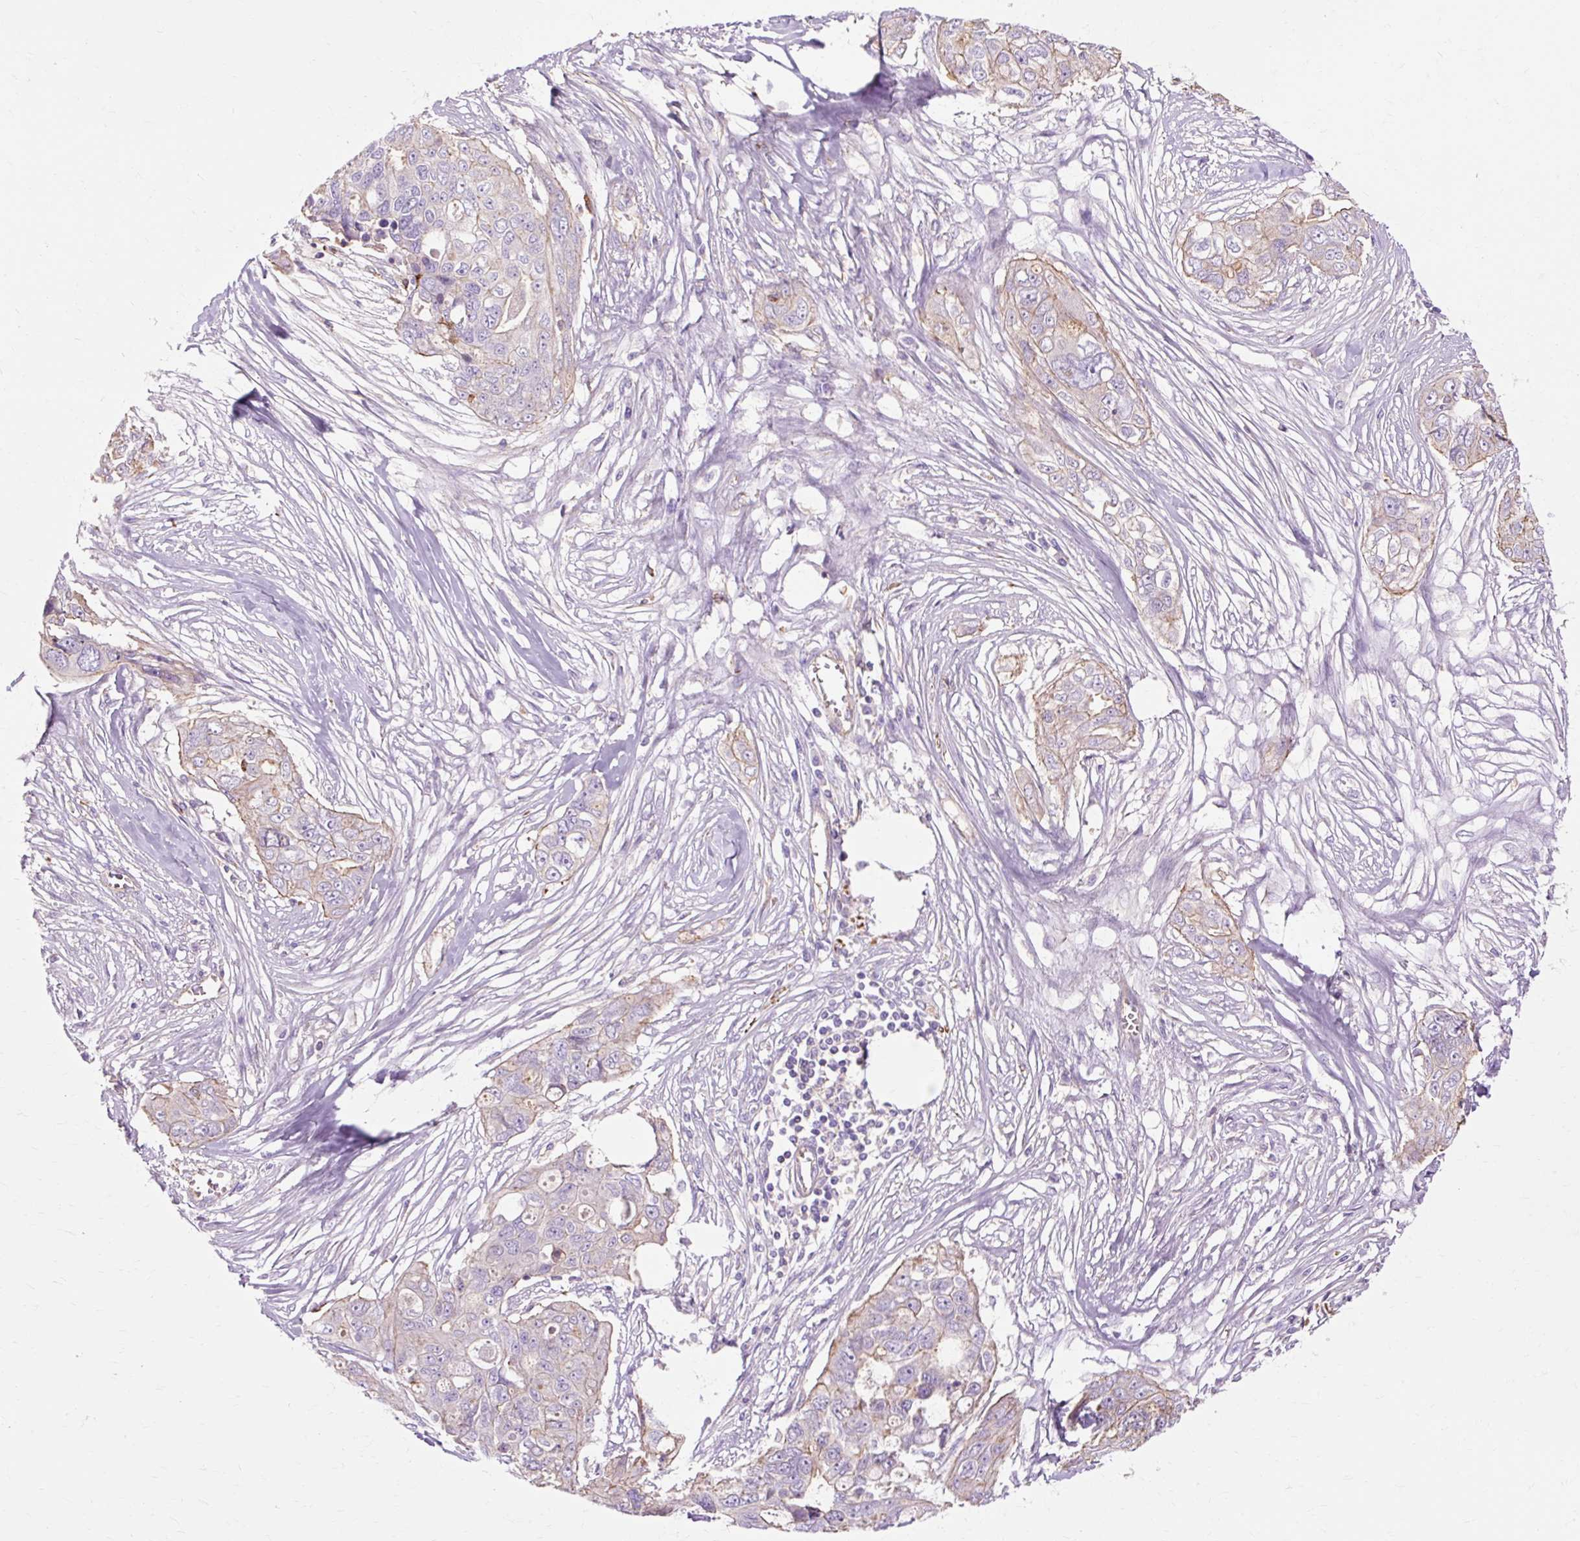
{"staining": {"intensity": "weak", "quantity": "<25%", "location": "cytoplasmic/membranous"}, "tissue": "ovarian cancer", "cell_type": "Tumor cells", "image_type": "cancer", "snomed": [{"axis": "morphology", "description": "Carcinoma, endometroid"}, {"axis": "topography", "description": "Ovary"}], "caption": "The histopathology image reveals no significant positivity in tumor cells of ovarian cancer.", "gene": "TBC1D2B", "patient": {"sex": "female", "age": 70}}